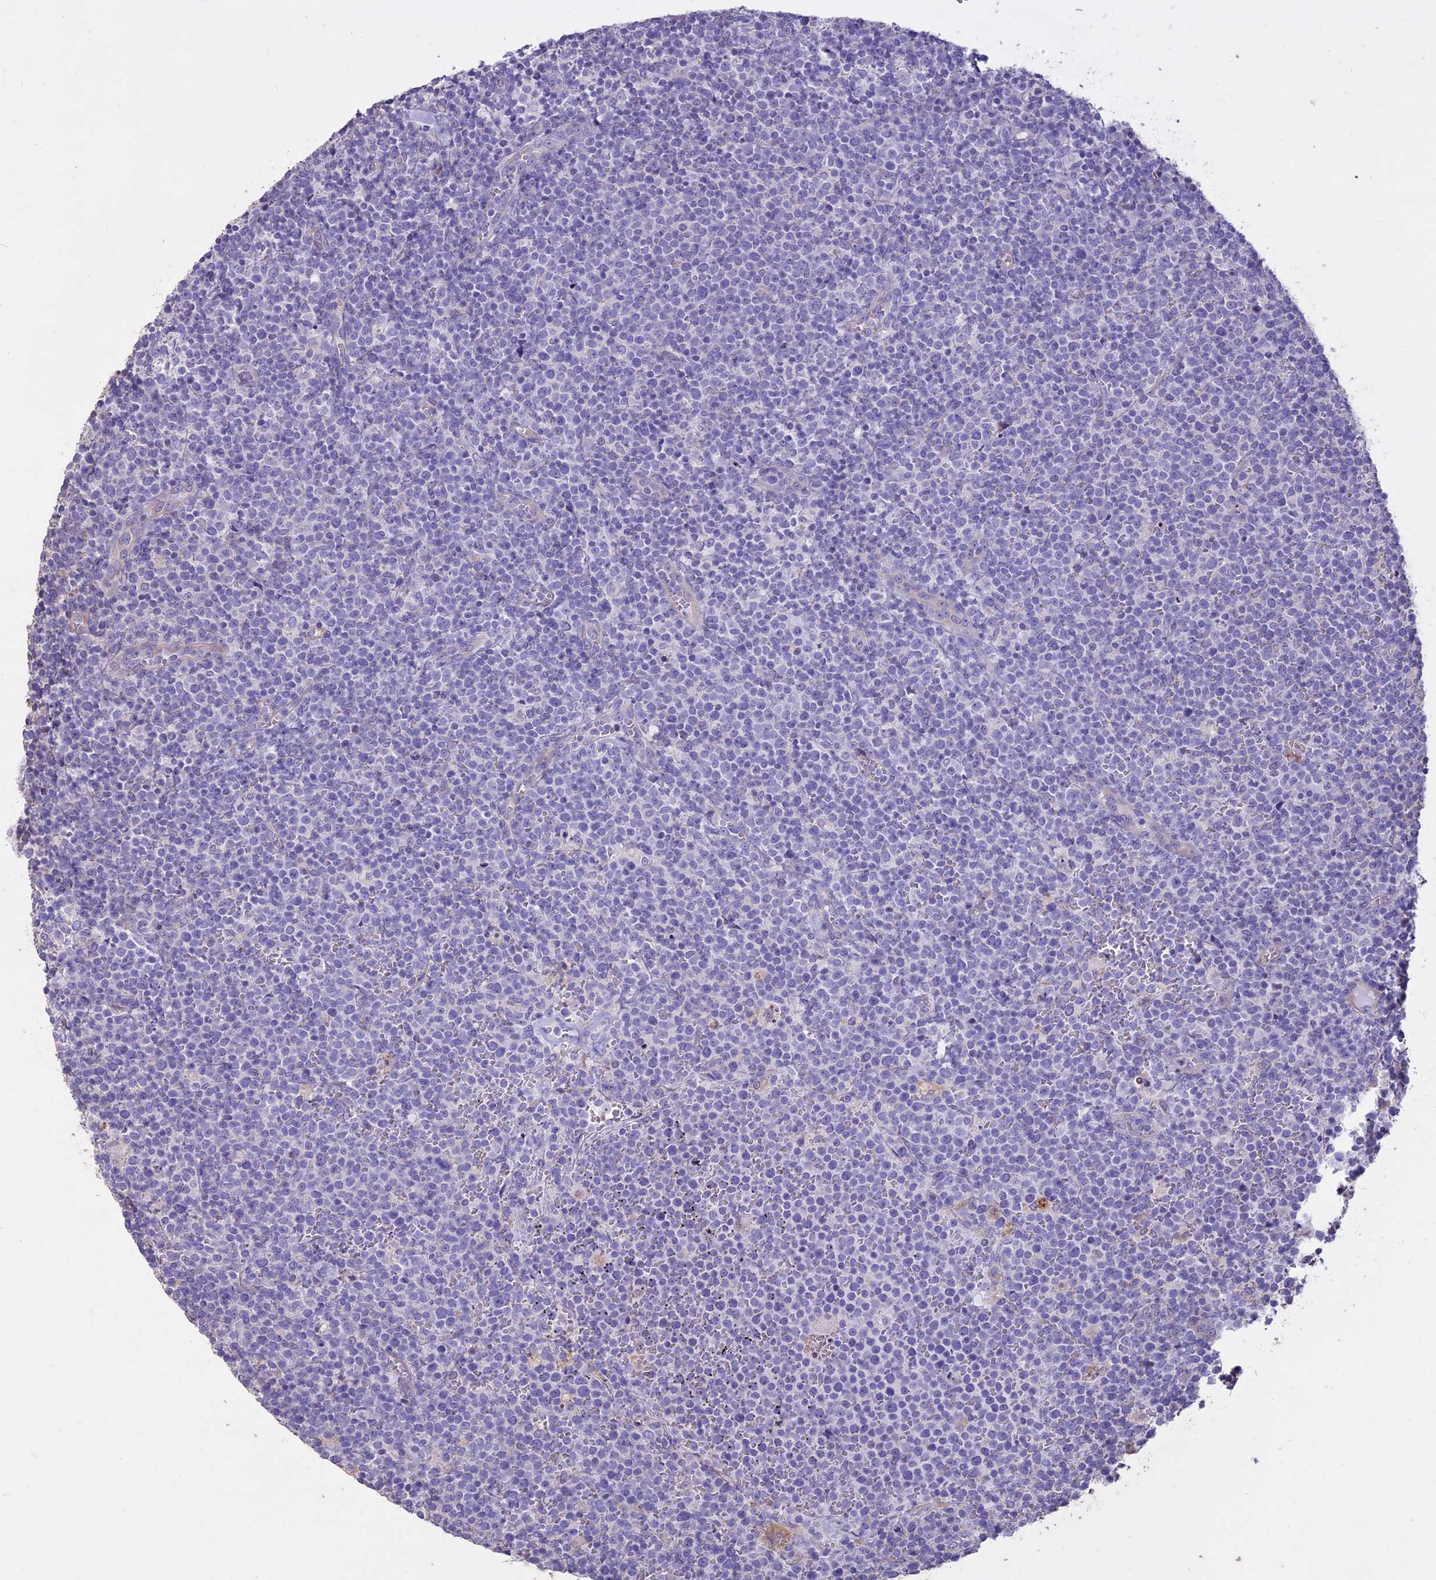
{"staining": {"intensity": "negative", "quantity": "none", "location": "none"}, "tissue": "lymphoma", "cell_type": "Tumor cells", "image_type": "cancer", "snomed": [{"axis": "morphology", "description": "Malignant lymphoma, non-Hodgkin's type, High grade"}, {"axis": "topography", "description": "Lymph node"}], "caption": "Immunohistochemistry of human high-grade malignant lymphoma, non-Hodgkin's type reveals no staining in tumor cells. The staining was performed using DAB (3,3'-diaminobenzidine) to visualize the protein expression in brown, while the nuclei were stained in blue with hematoxylin (Magnification: 20x).", "gene": "CCDC148", "patient": {"sex": "male", "age": 61}}